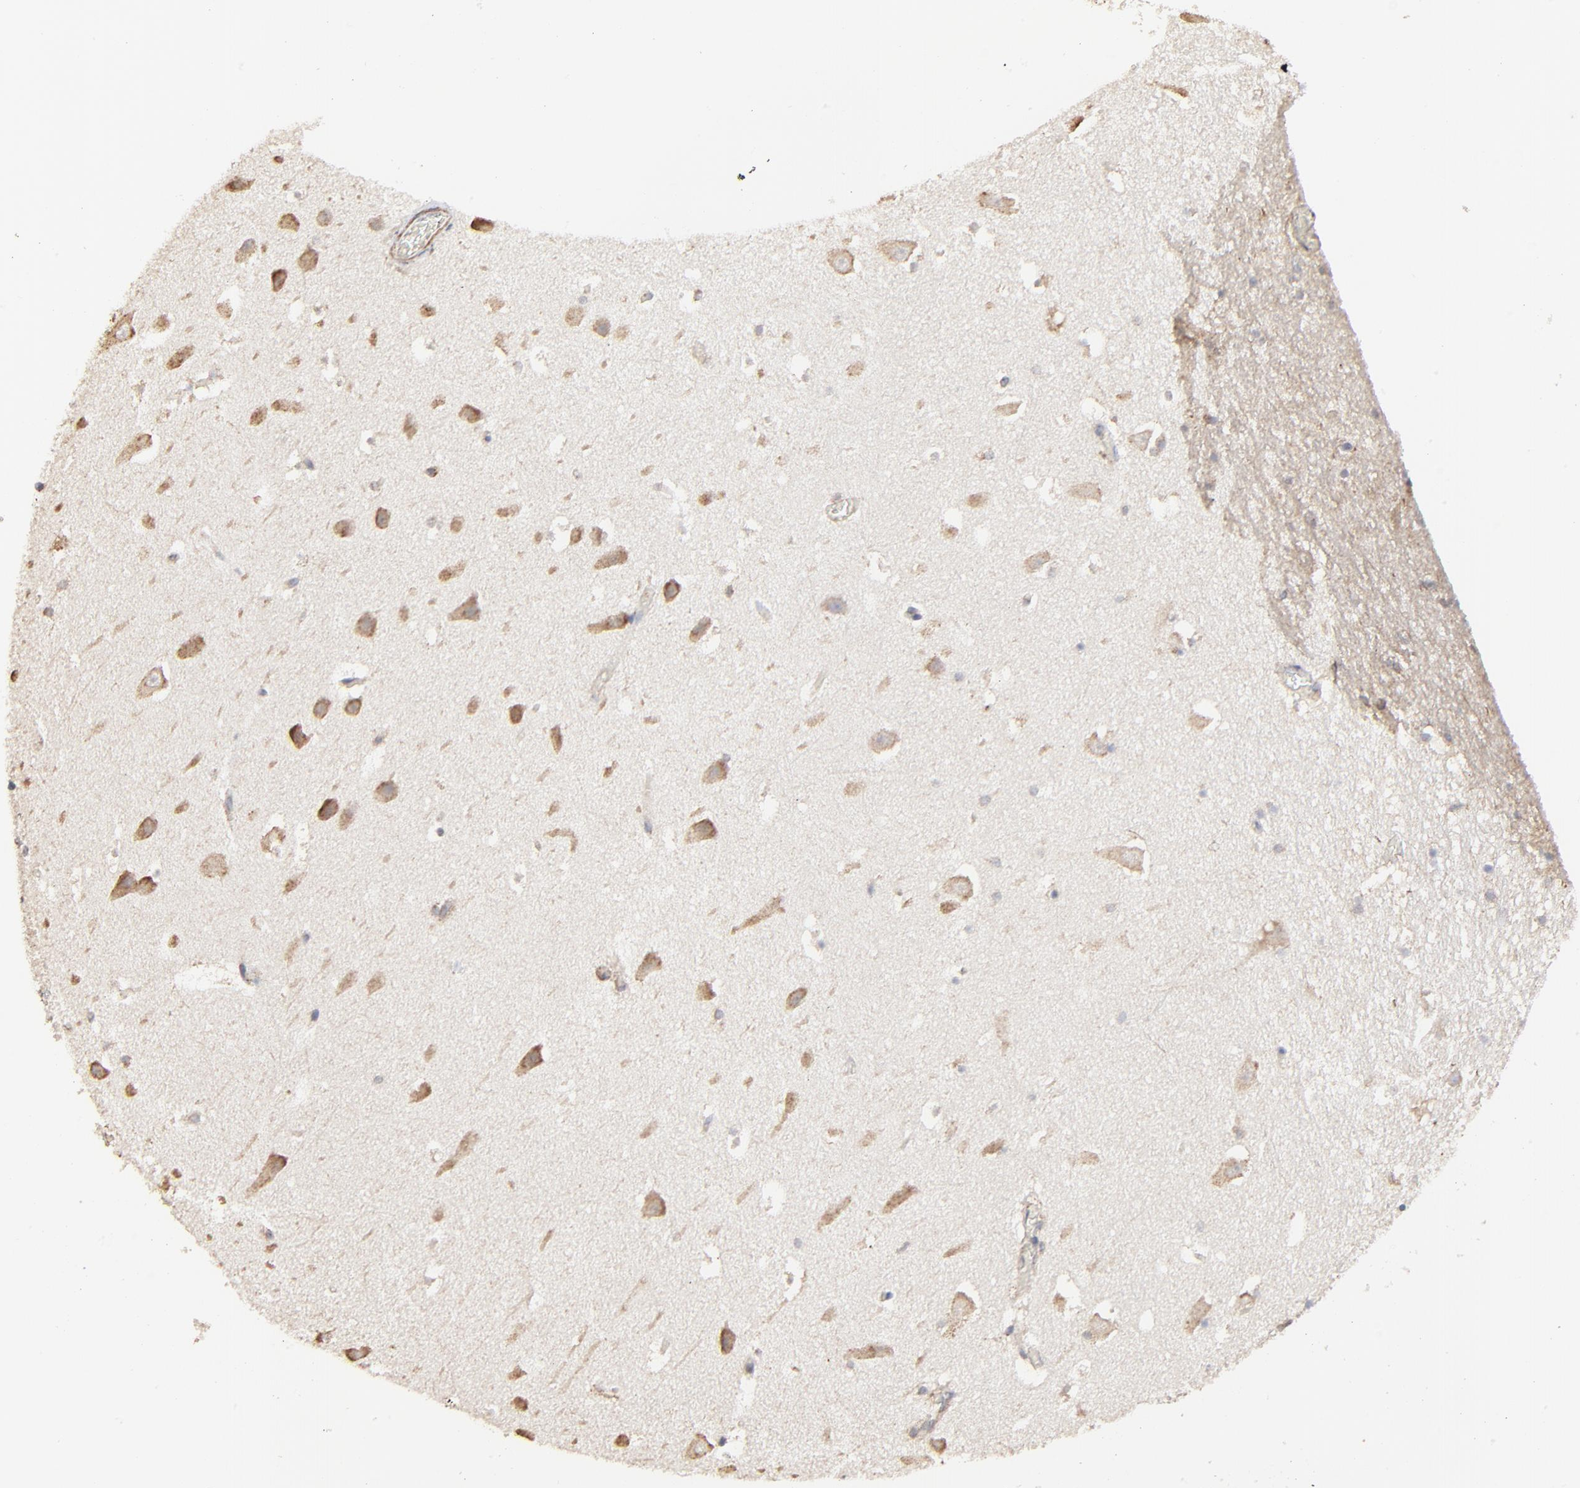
{"staining": {"intensity": "weak", "quantity": "25%-75%", "location": "cytoplasmic/membranous"}, "tissue": "hippocampus", "cell_type": "Glial cells", "image_type": "normal", "snomed": [{"axis": "morphology", "description": "Normal tissue, NOS"}, {"axis": "topography", "description": "Hippocampus"}], "caption": "The histopathology image demonstrates a brown stain indicating the presence of a protein in the cytoplasmic/membranous of glial cells in hippocampus.", "gene": "ELP2", "patient": {"sex": "male", "age": 45}}